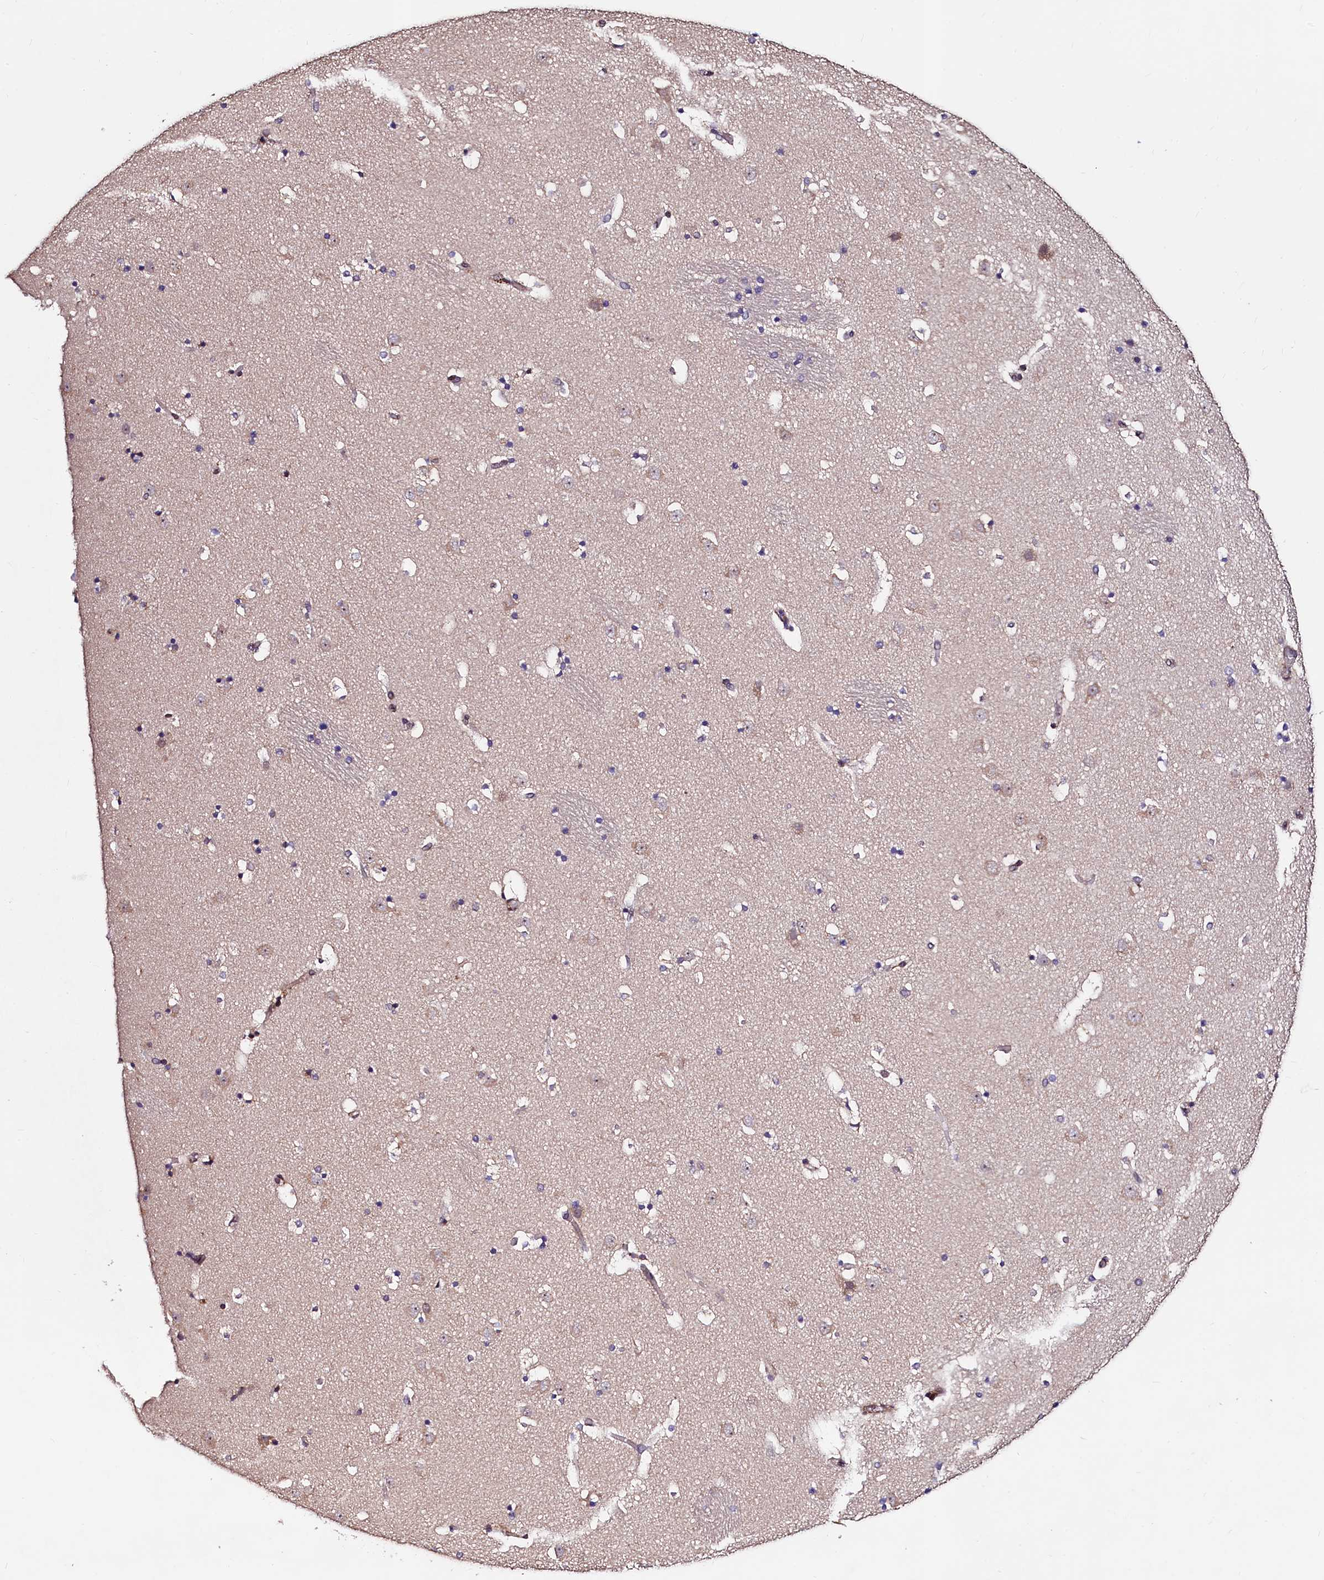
{"staining": {"intensity": "negative", "quantity": "none", "location": "none"}, "tissue": "caudate", "cell_type": "Glial cells", "image_type": "normal", "snomed": [{"axis": "morphology", "description": "Normal tissue, NOS"}, {"axis": "topography", "description": "Lateral ventricle wall"}], "caption": "Immunohistochemistry histopathology image of unremarkable caudate stained for a protein (brown), which reveals no positivity in glial cells. (DAB (3,3'-diaminobenzidine) immunohistochemistry (IHC), high magnification).", "gene": "C5orf15", "patient": {"sex": "male", "age": 45}}